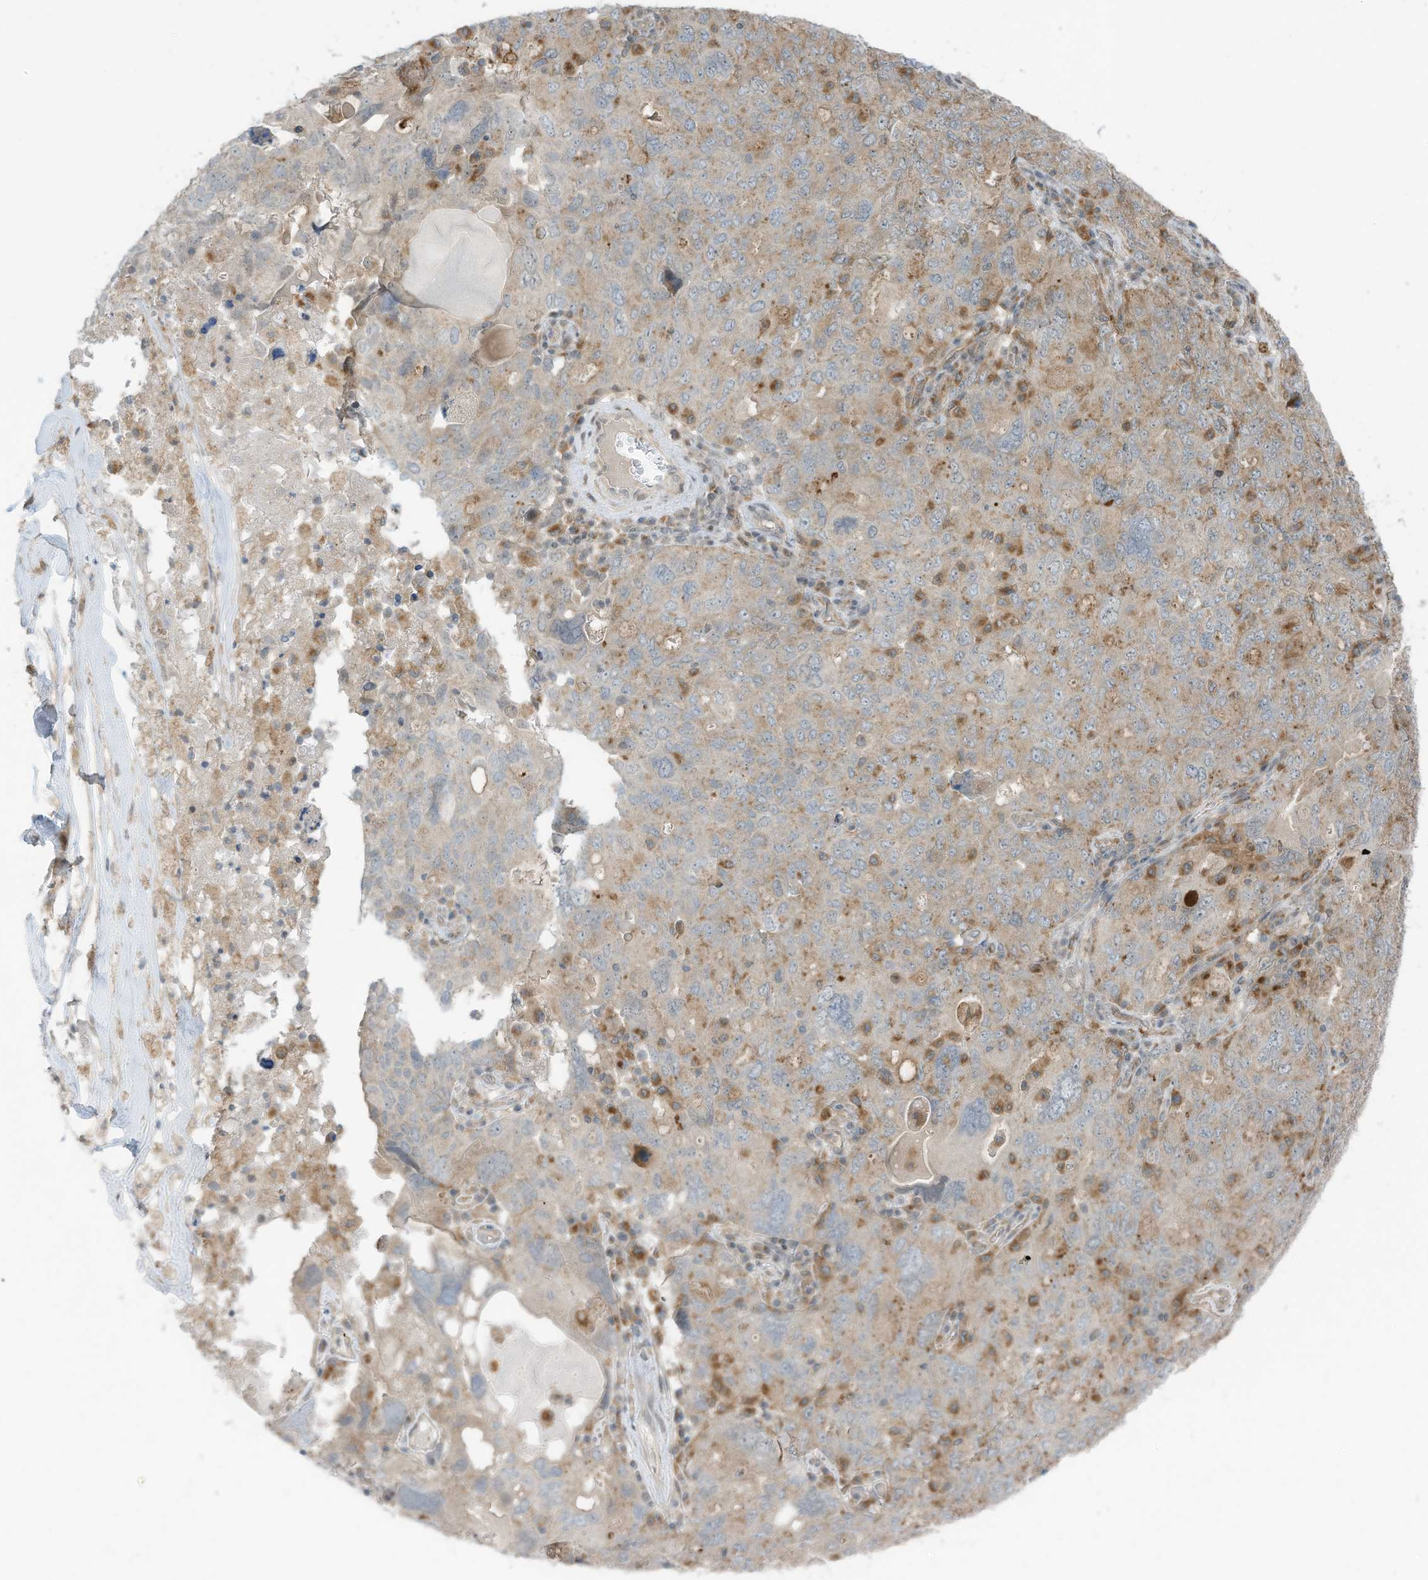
{"staining": {"intensity": "moderate", "quantity": "<25%", "location": "cytoplasmic/membranous"}, "tissue": "ovarian cancer", "cell_type": "Tumor cells", "image_type": "cancer", "snomed": [{"axis": "morphology", "description": "Carcinoma, endometroid"}, {"axis": "topography", "description": "Ovary"}], "caption": "Human ovarian cancer stained with a brown dye reveals moderate cytoplasmic/membranous positive staining in about <25% of tumor cells.", "gene": "DZIP3", "patient": {"sex": "female", "age": 62}}